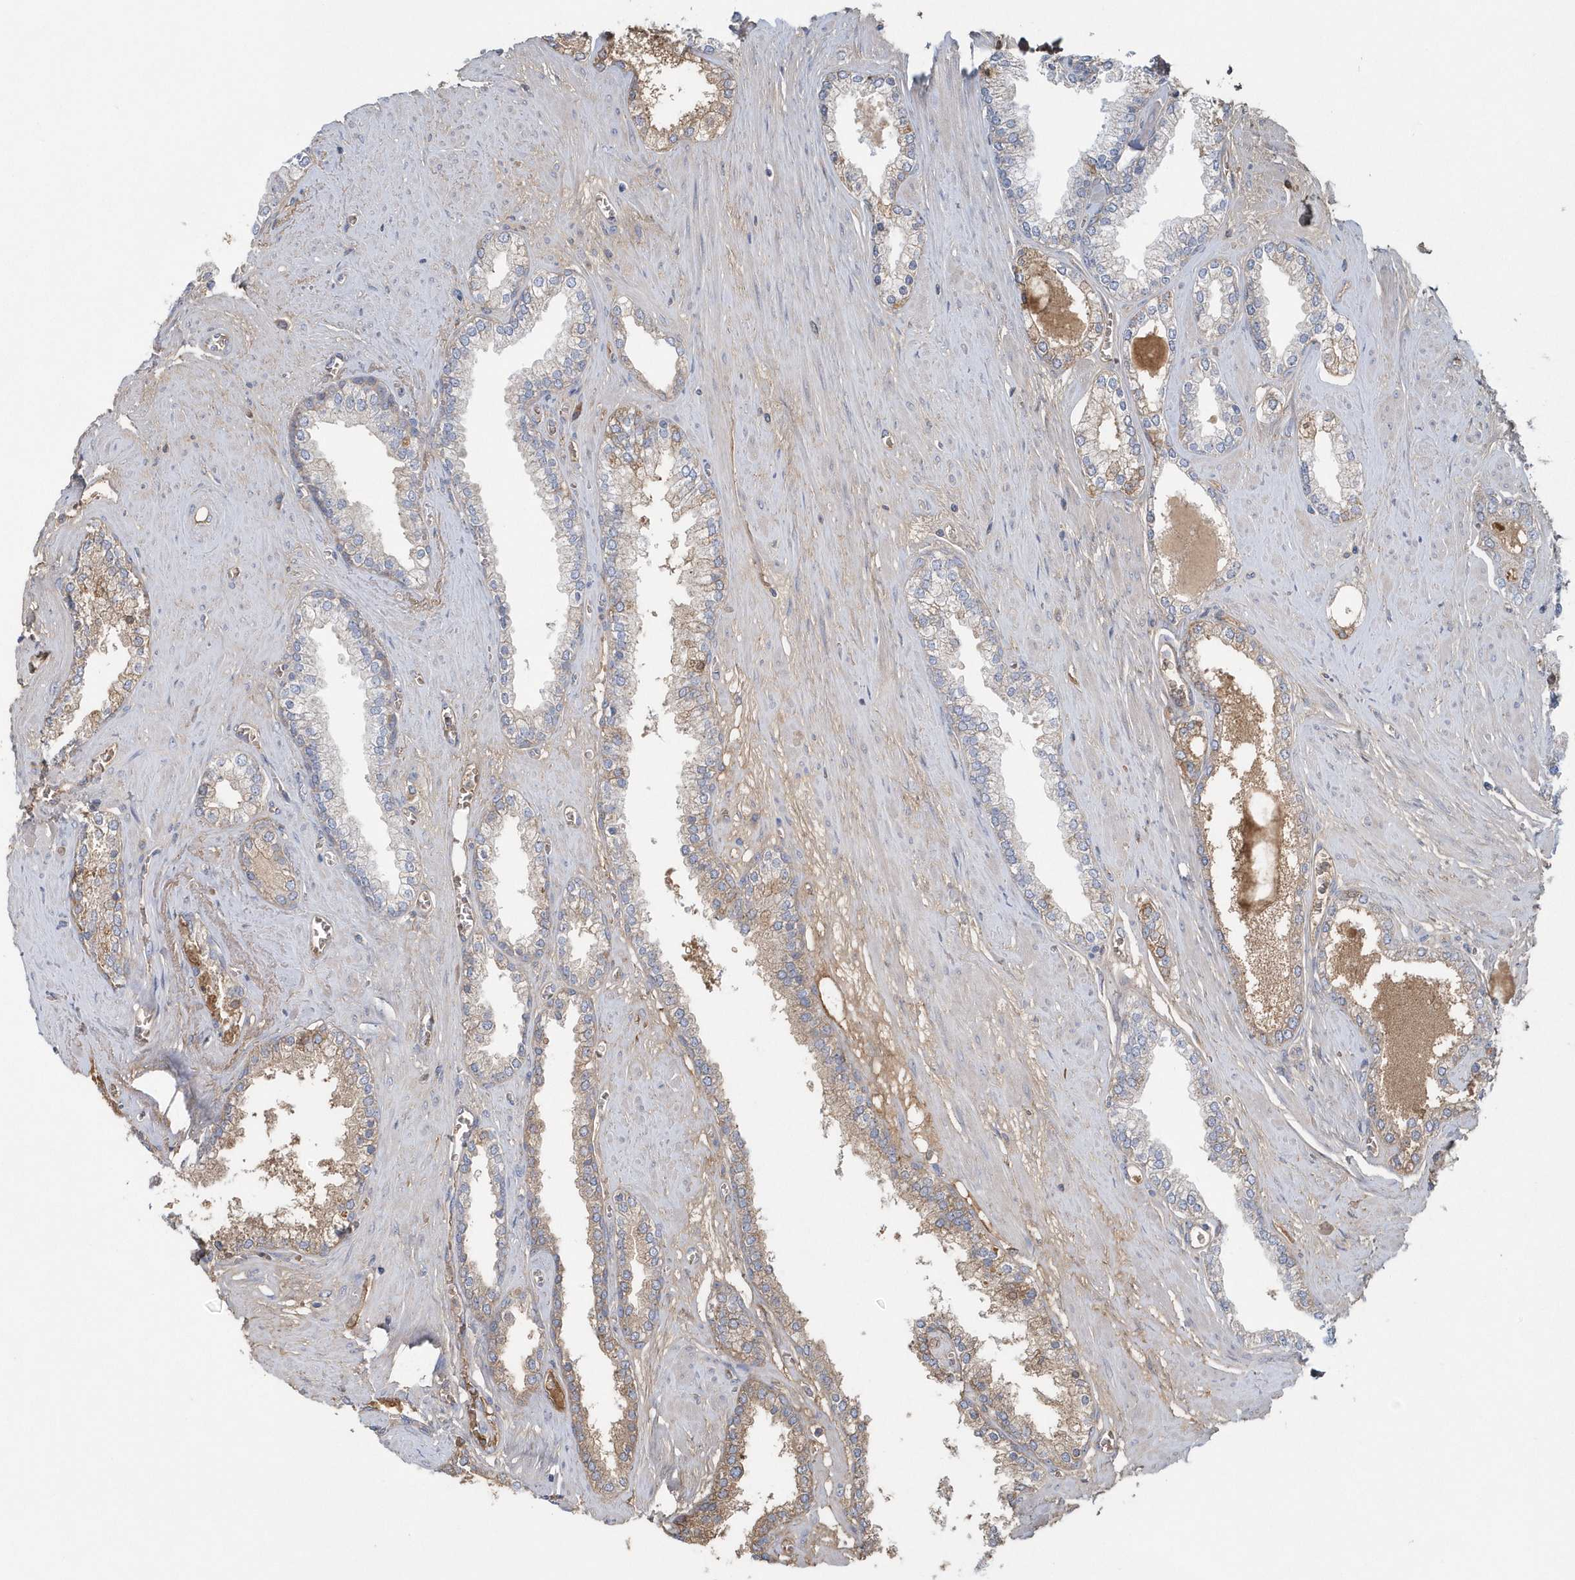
{"staining": {"intensity": "weak", "quantity": "25%-75%", "location": "cytoplasmic/membranous"}, "tissue": "prostate cancer", "cell_type": "Tumor cells", "image_type": "cancer", "snomed": [{"axis": "morphology", "description": "Adenocarcinoma, Low grade"}, {"axis": "topography", "description": "Prostate"}], "caption": "This micrograph demonstrates immunohistochemistry (IHC) staining of adenocarcinoma (low-grade) (prostate), with low weak cytoplasmic/membranous positivity in about 25%-75% of tumor cells.", "gene": "SPATA18", "patient": {"sex": "male", "age": 62}}